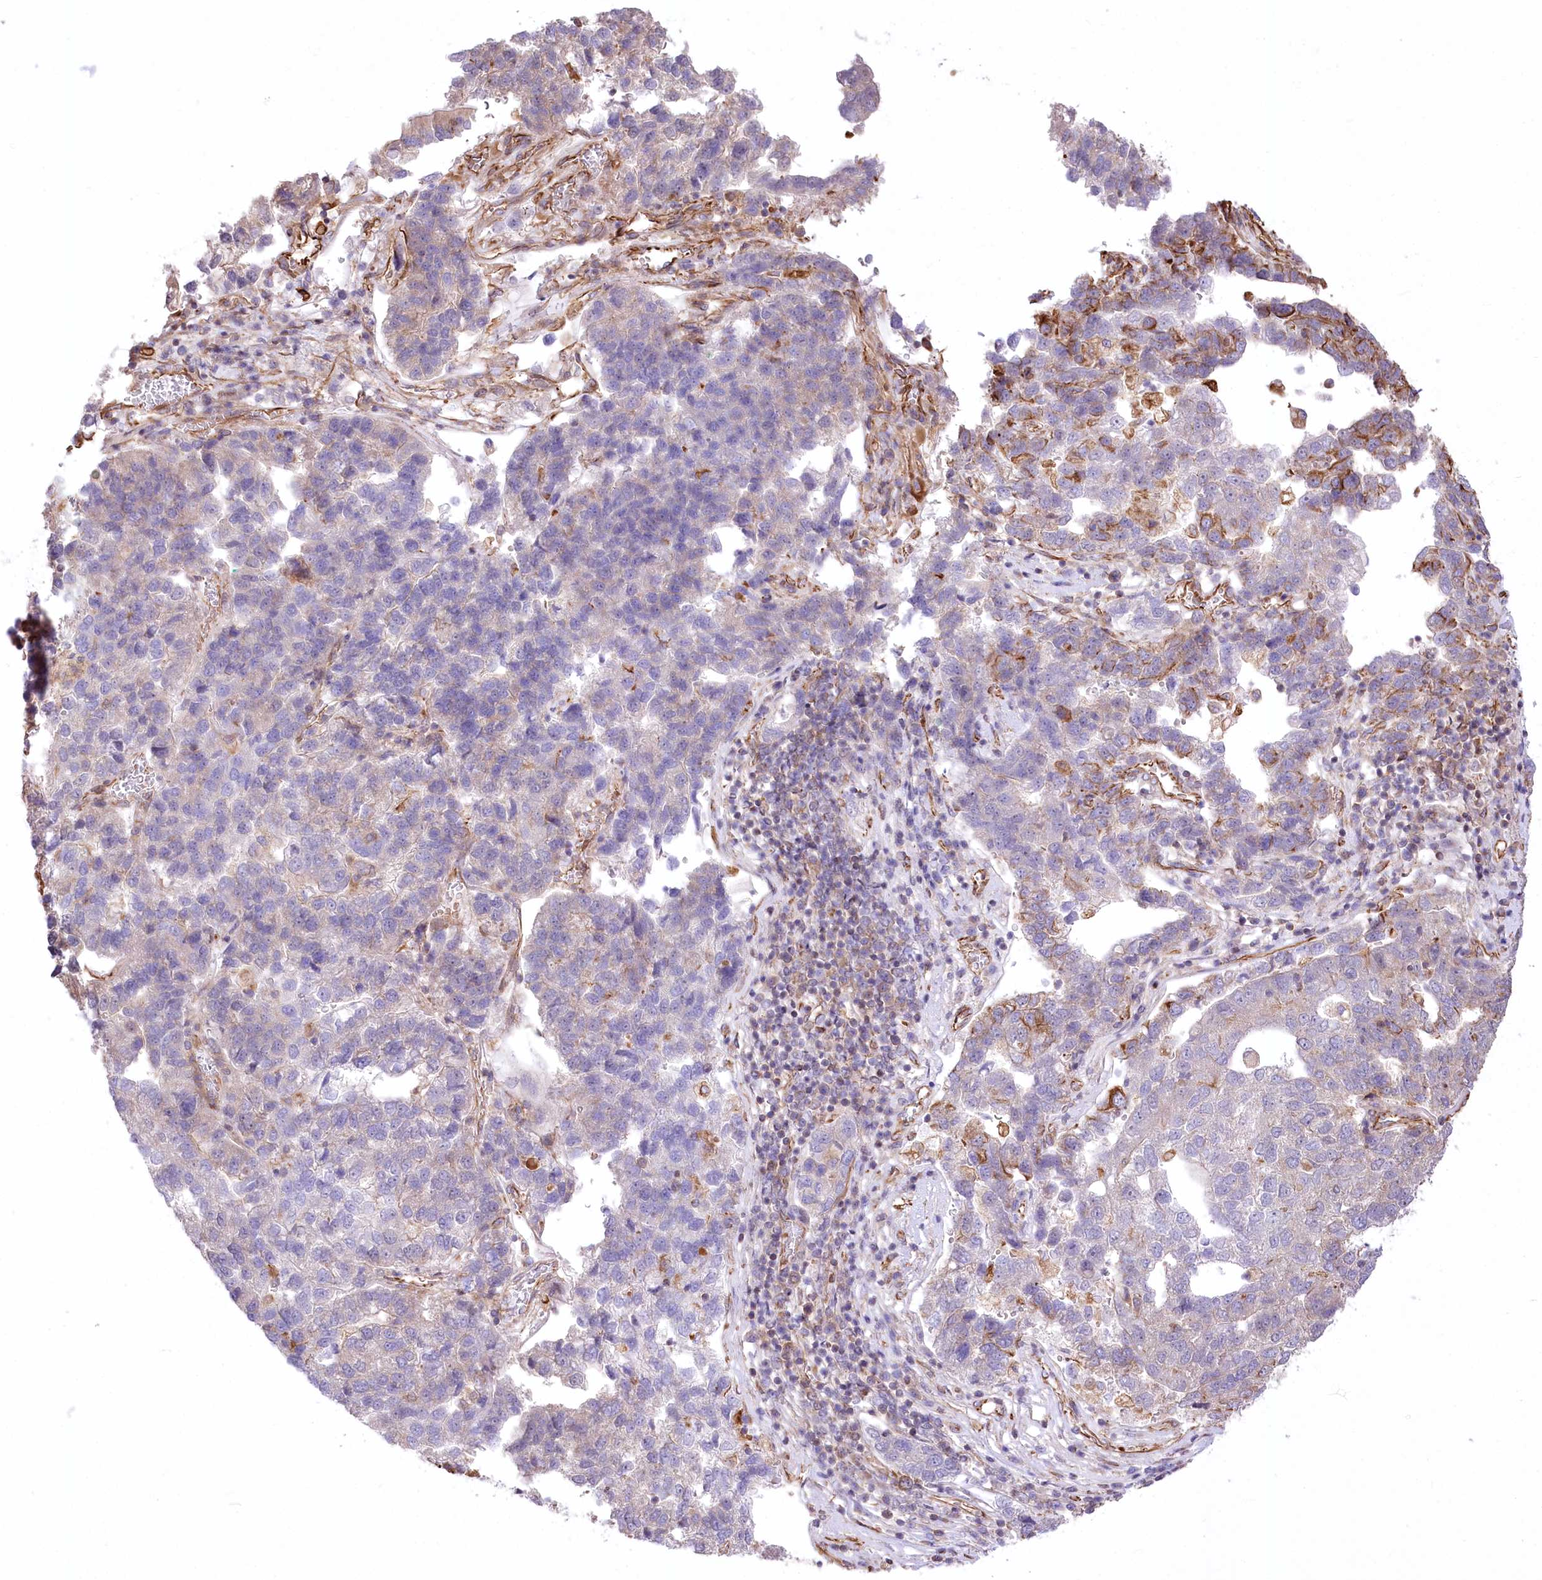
{"staining": {"intensity": "negative", "quantity": "none", "location": "none"}, "tissue": "pancreatic cancer", "cell_type": "Tumor cells", "image_type": "cancer", "snomed": [{"axis": "morphology", "description": "Adenocarcinoma, NOS"}, {"axis": "topography", "description": "Pancreas"}], "caption": "Adenocarcinoma (pancreatic) was stained to show a protein in brown. There is no significant positivity in tumor cells. Brightfield microscopy of IHC stained with DAB (brown) and hematoxylin (blue), captured at high magnification.", "gene": "TTC1", "patient": {"sex": "female", "age": 61}}